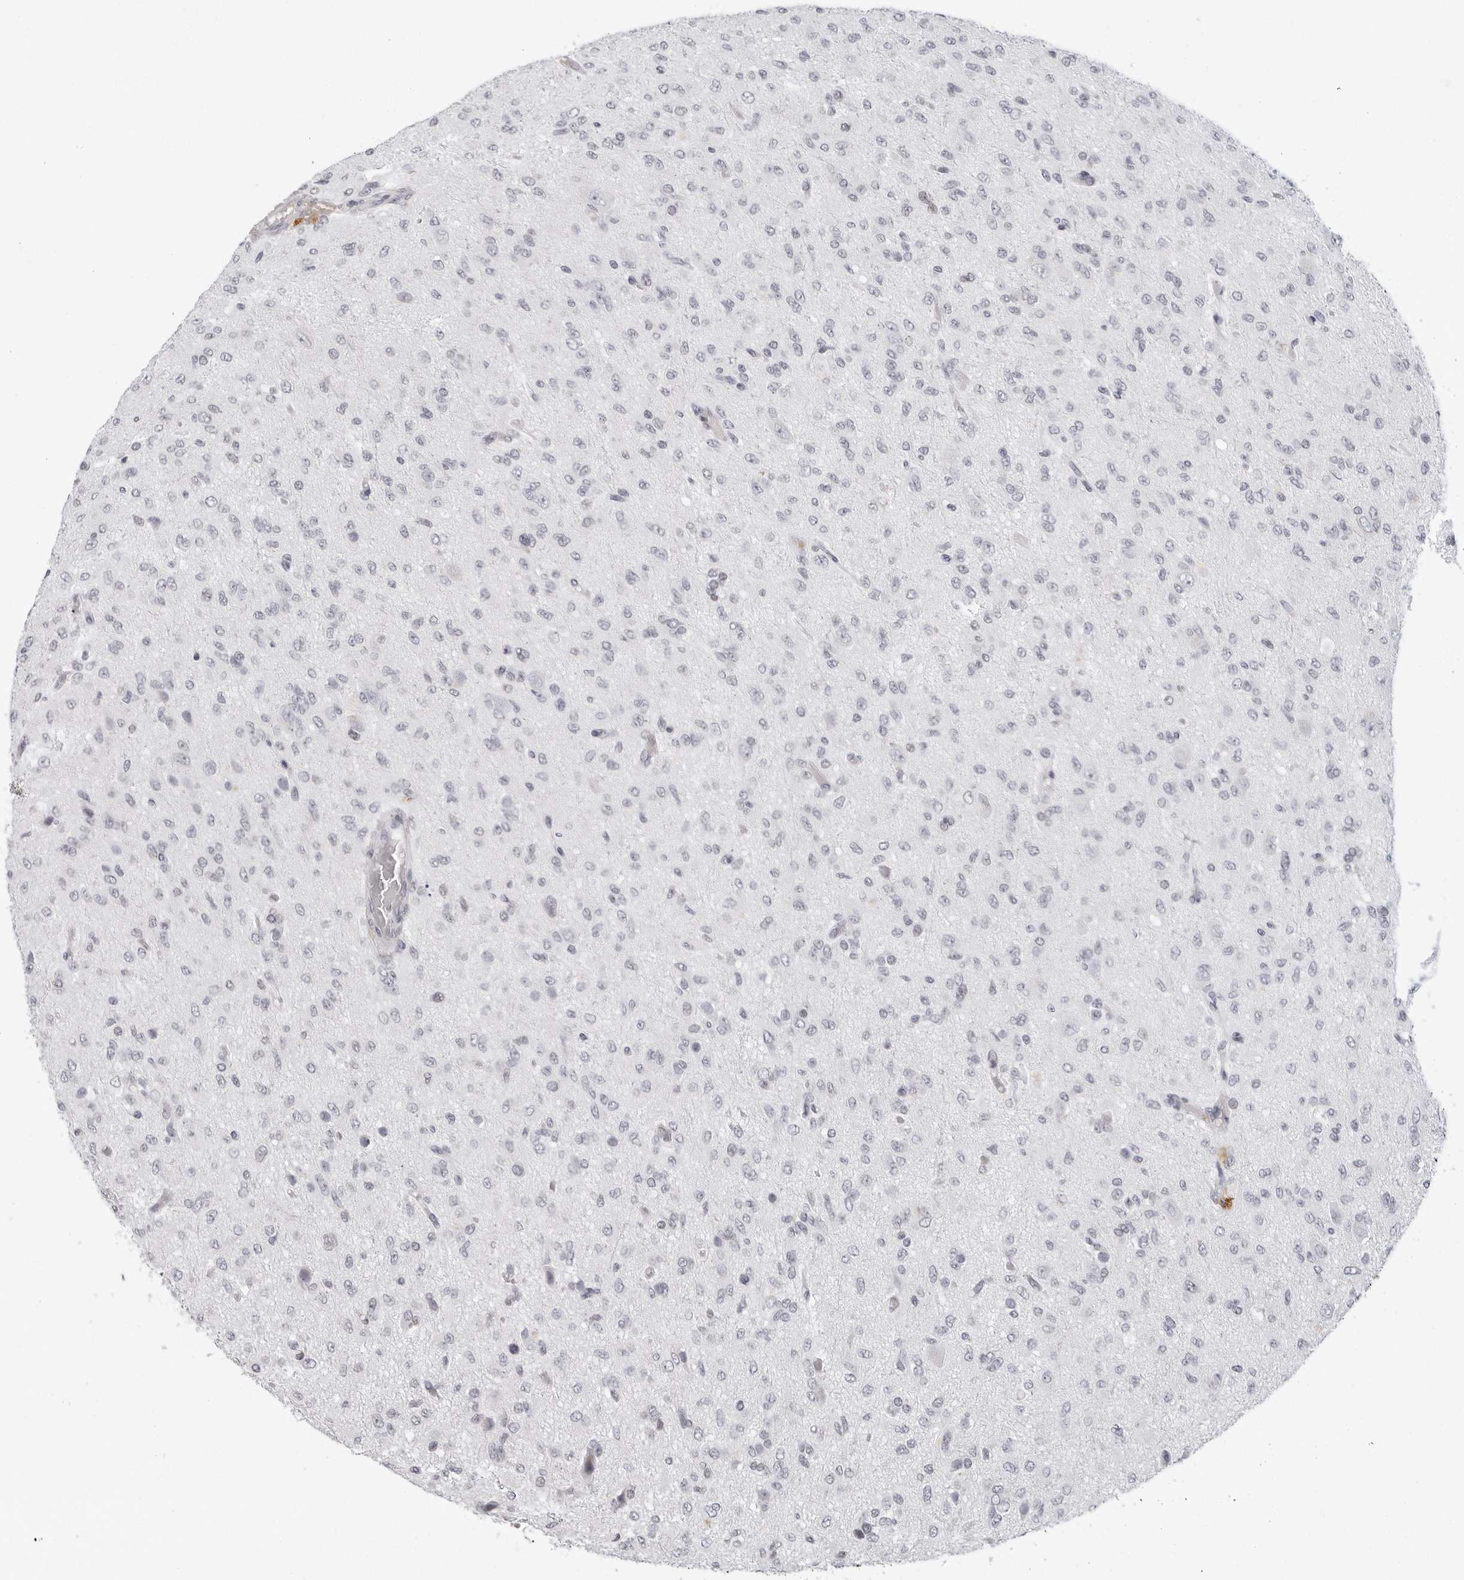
{"staining": {"intensity": "negative", "quantity": "none", "location": "none"}, "tissue": "glioma", "cell_type": "Tumor cells", "image_type": "cancer", "snomed": [{"axis": "morphology", "description": "Glioma, malignant, High grade"}, {"axis": "topography", "description": "Brain"}], "caption": "Human glioma stained for a protein using immunohistochemistry shows no staining in tumor cells.", "gene": "VEZF1", "patient": {"sex": "female", "age": 59}}